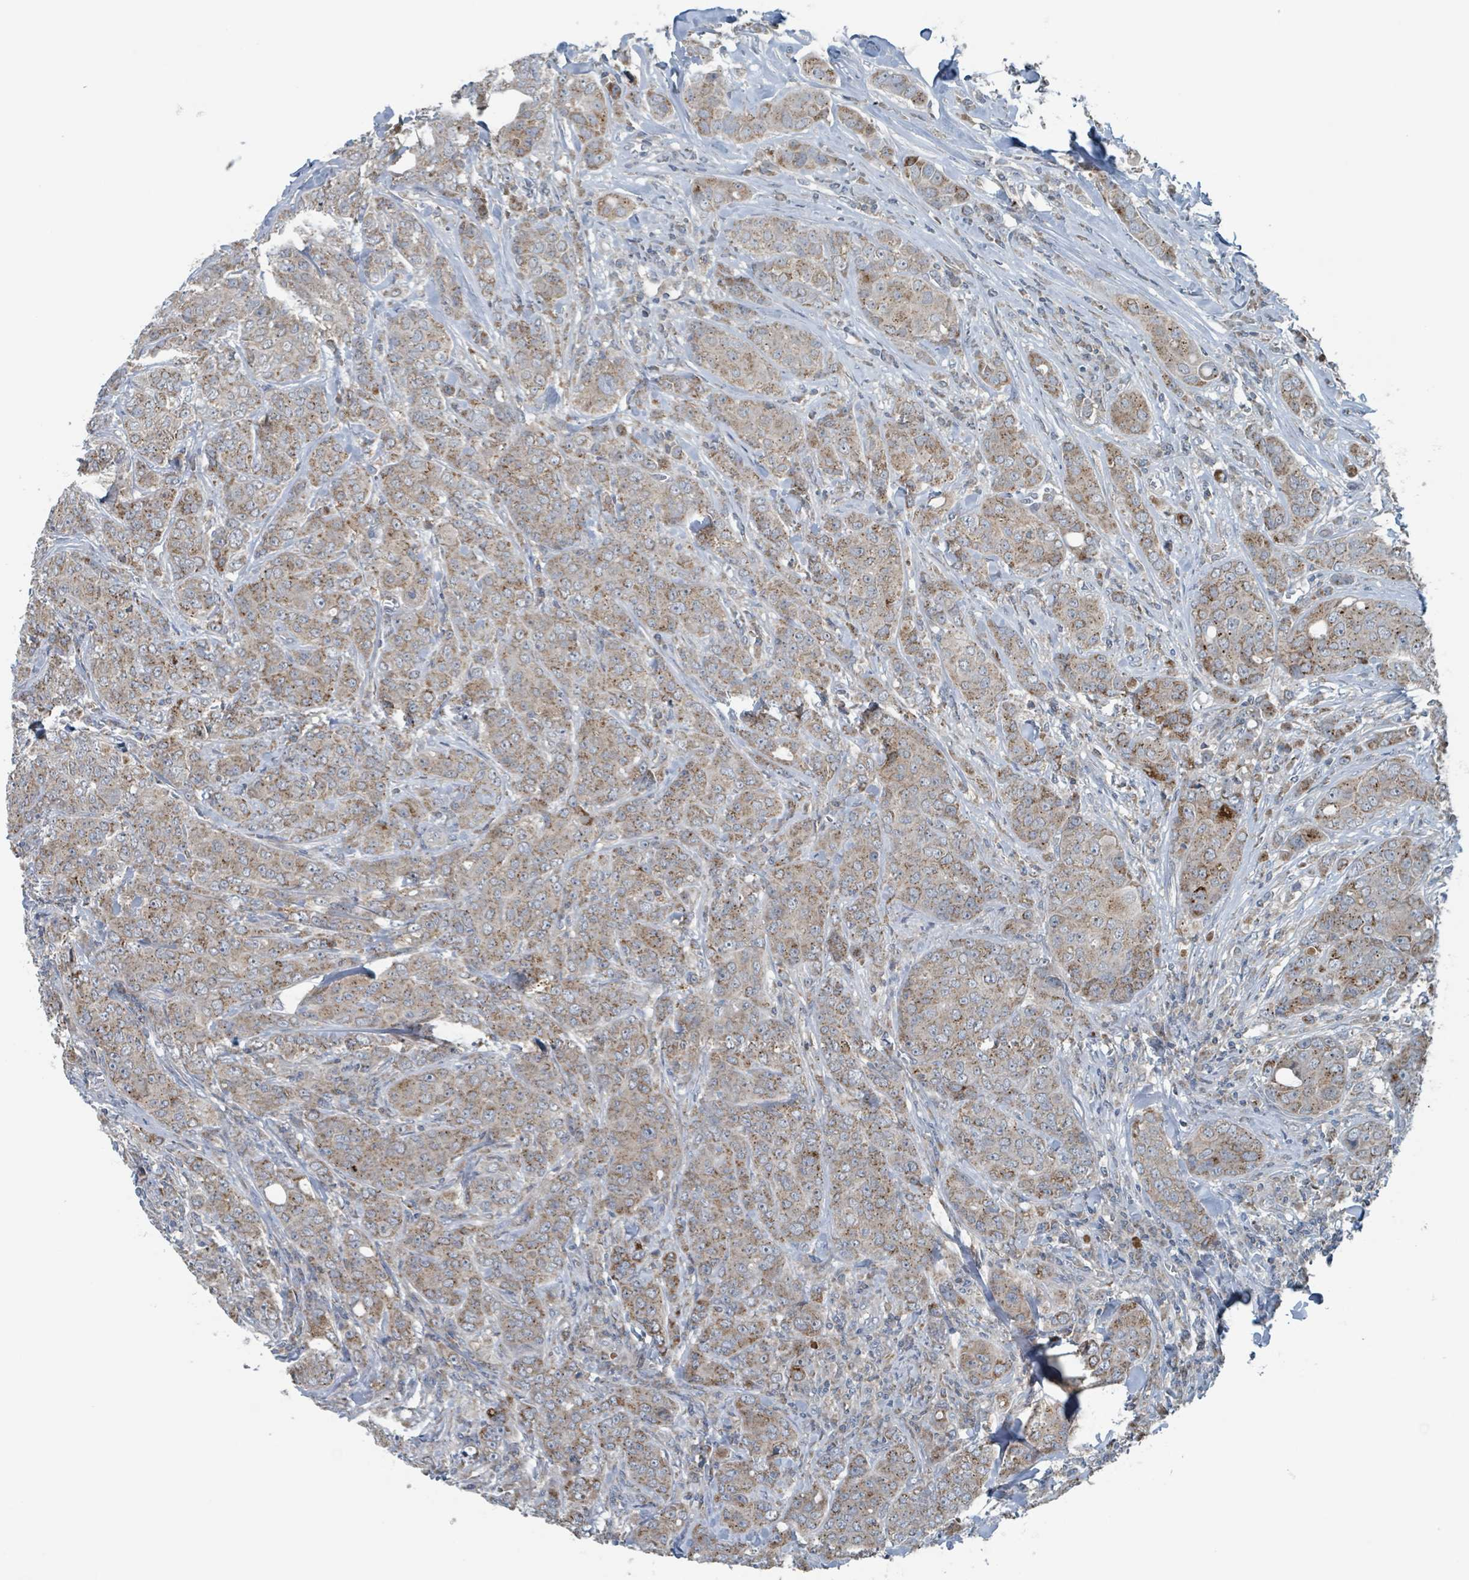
{"staining": {"intensity": "moderate", "quantity": ">75%", "location": "cytoplasmic/membranous"}, "tissue": "breast cancer", "cell_type": "Tumor cells", "image_type": "cancer", "snomed": [{"axis": "morphology", "description": "Duct carcinoma"}, {"axis": "topography", "description": "Breast"}], "caption": "Breast cancer stained for a protein (brown) demonstrates moderate cytoplasmic/membranous positive positivity in approximately >75% of tumor cells.", "gene": "ACBD4", "patient": {"sex": "female", "age": 43}}